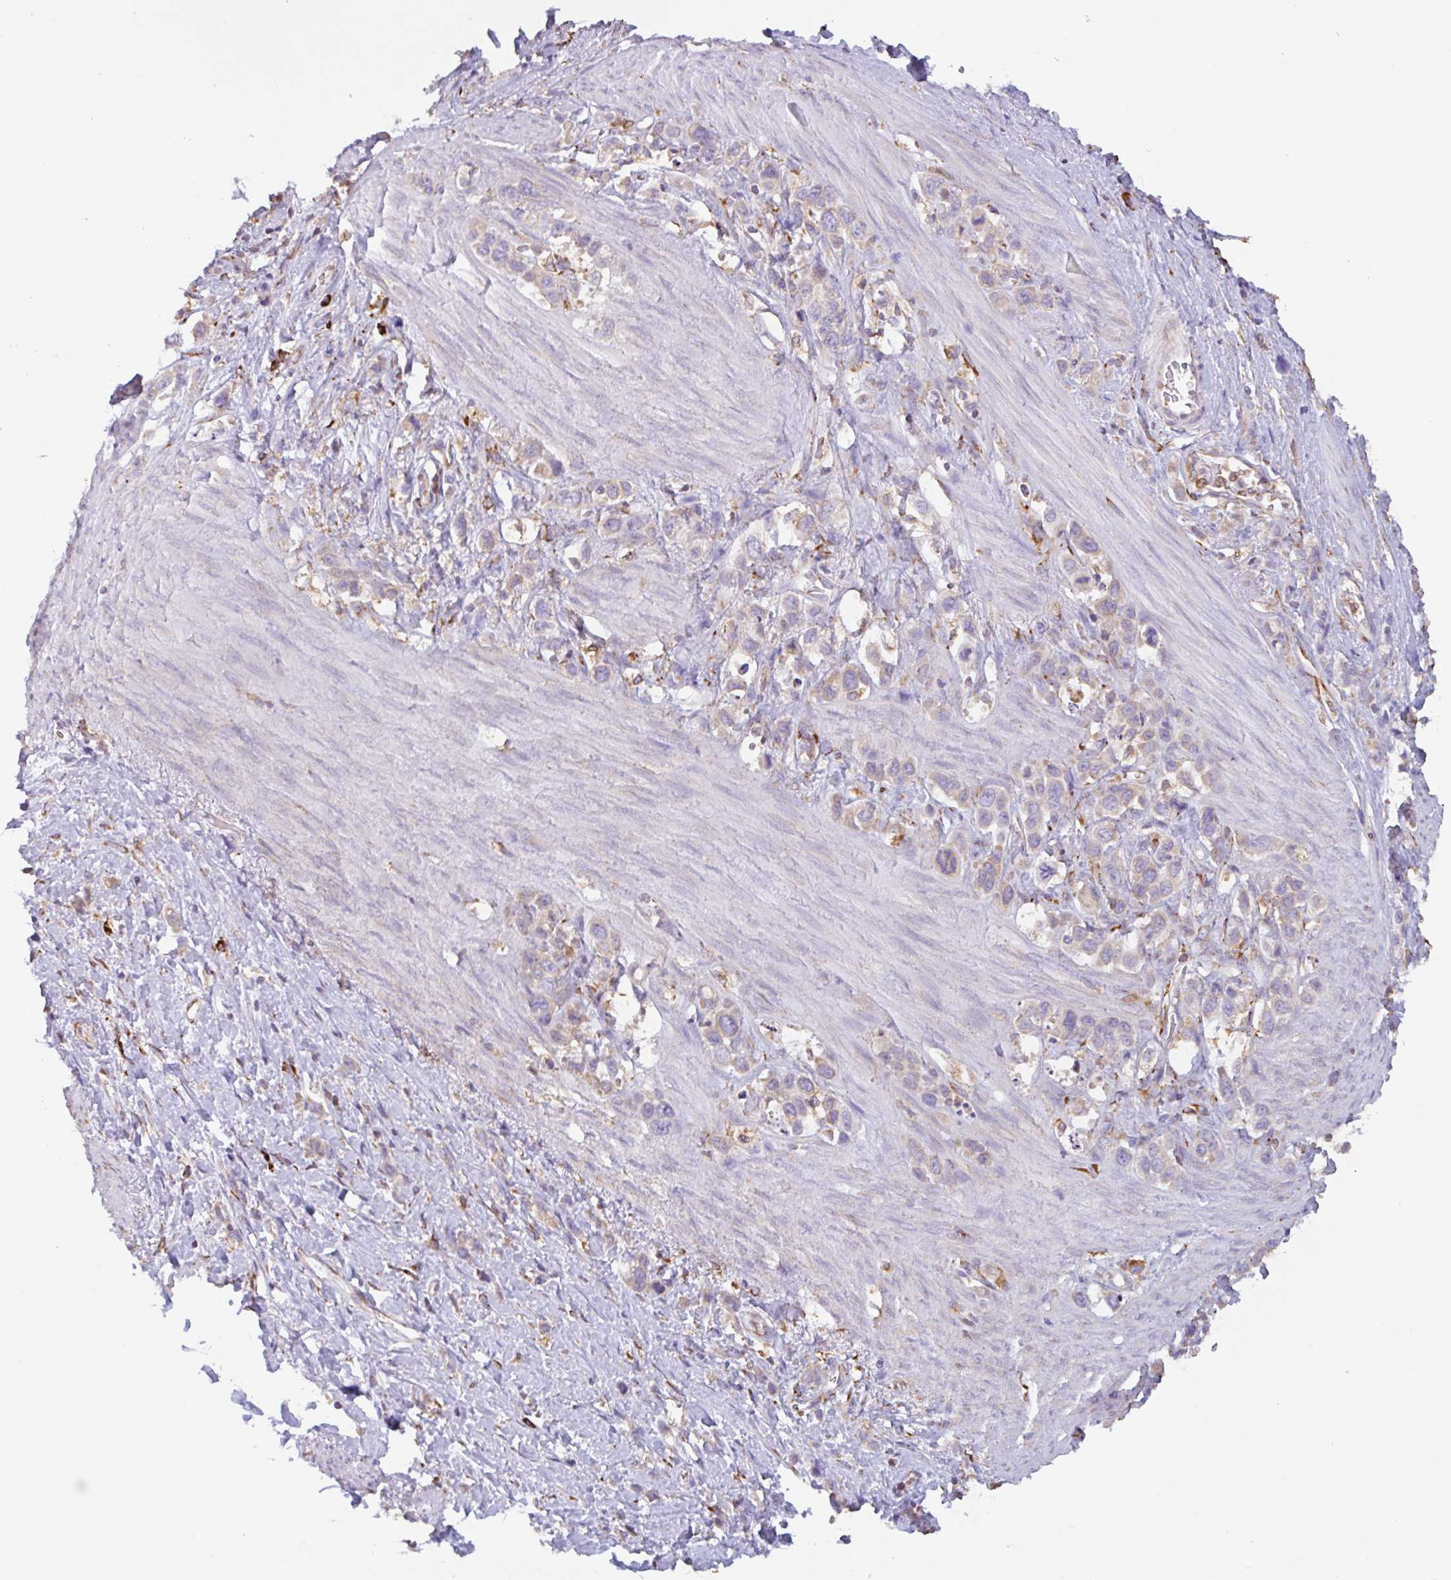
{"staining": {"intensity": "weak", "quantity": "<25%", "location": "cytoplasmic/membranous"}, "tissue": "stomach cancer", "cell_type": "Tumor cells", "image_type": "cancer", "snomed": [{"axis": "morphology", "description": "Adenocarcinoma, NOS"}, {"axis": "topography", "description": "Stomach"}], "caption": "Immunohistochemistry (IHC) histopathology image of neoplastic tissue: human stomach cancer (adenocarcinoma) stained with DAB reveals no significant protein positivity in tumor cells.", "gene": "DOK4", "patient": {"sex": "female", "age": 65}}